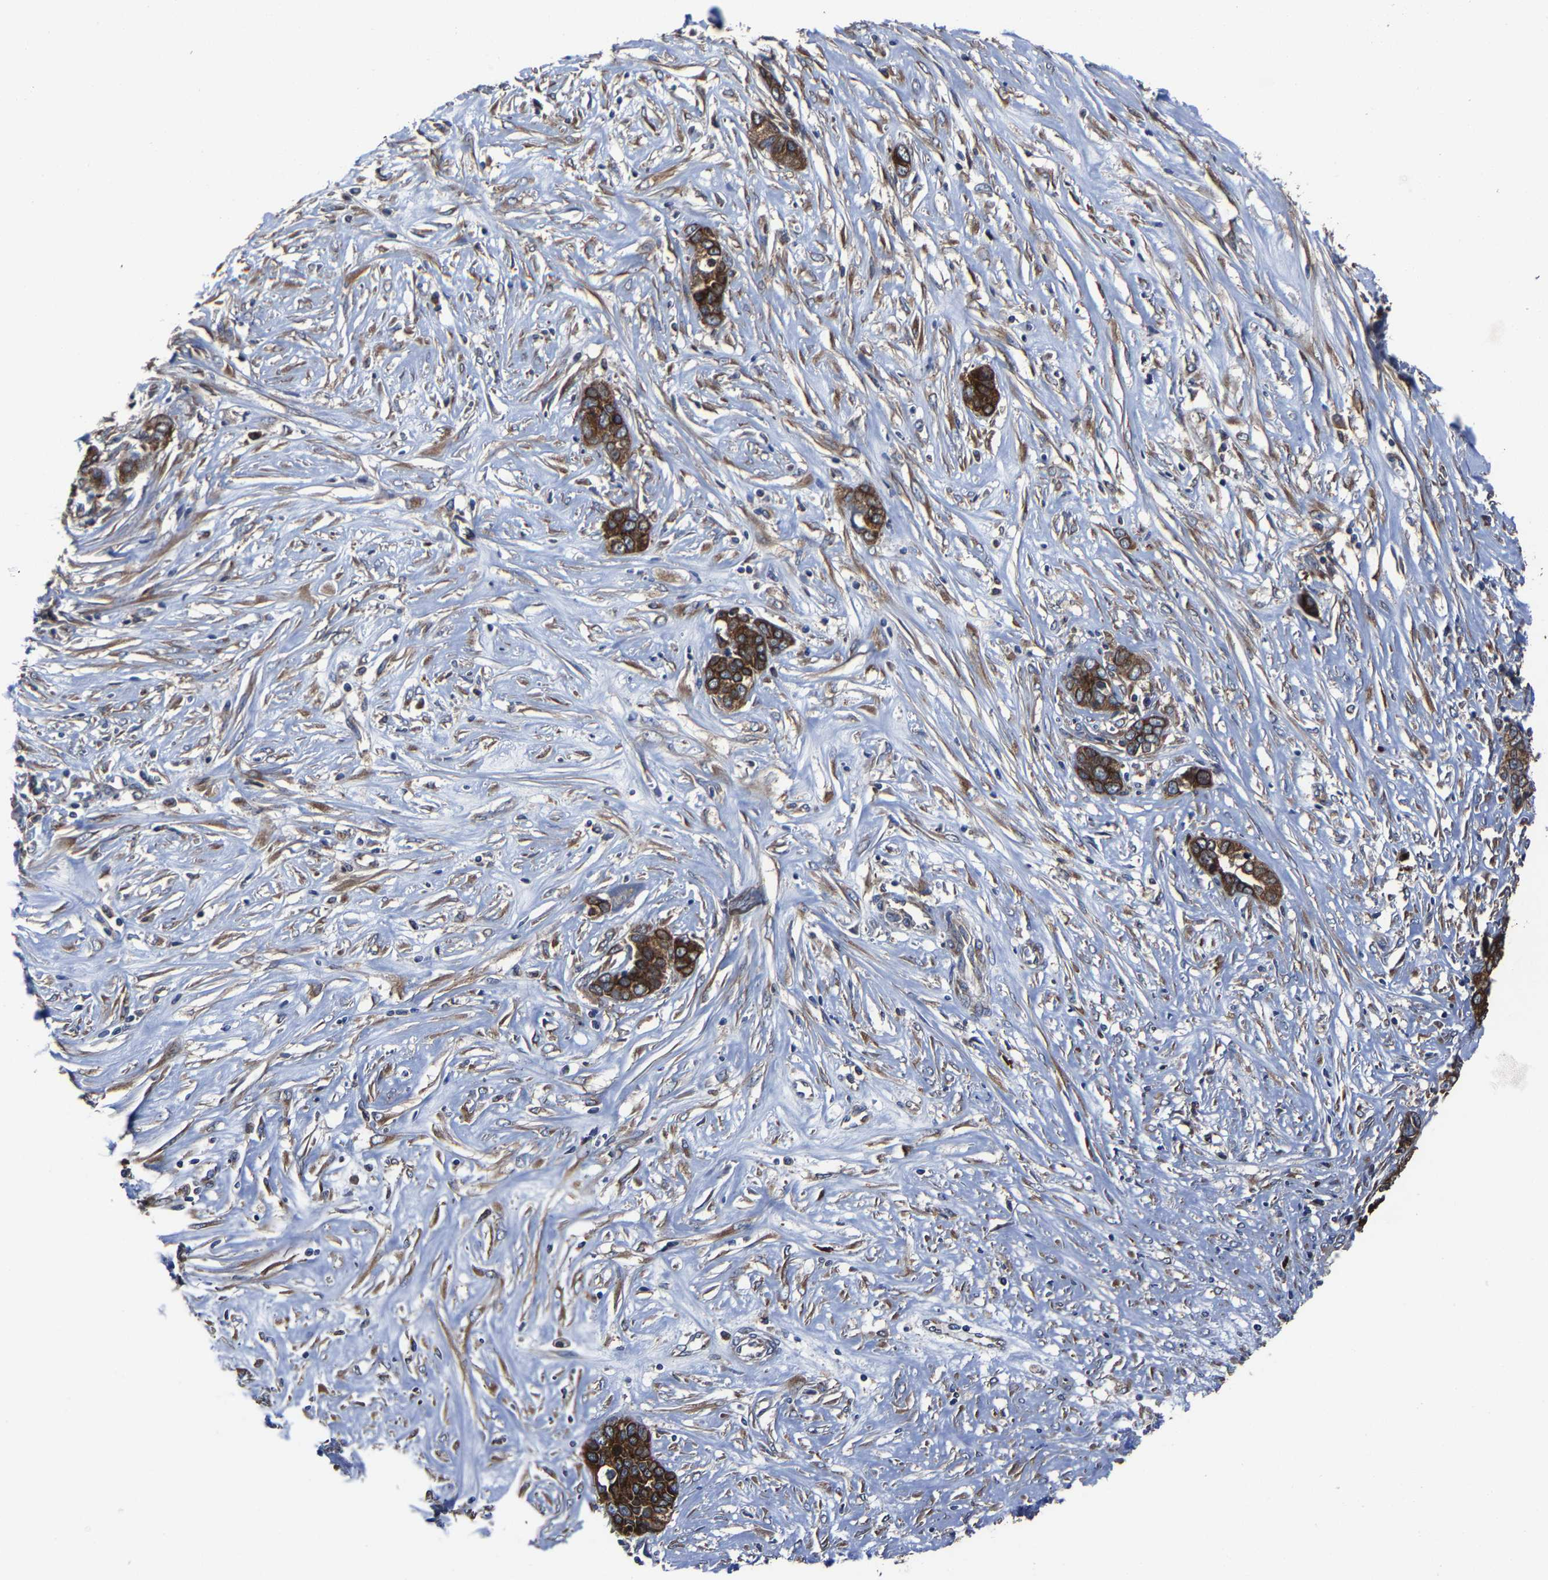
{"staining": {"intensity": "strong", "quantity": ">75%", "location": "cytoplasmic/membranous"}, "tissue": "ovarian cancer", "cell_type": "Tumor cells", "image_type": "cancer", "snomed": [{"axis": "morphology", "description": "Cystadenocarcinoma, serous, NOS"}, {"axis": "topography", "description": "Ovary"}], "caption": "About >75% of tumor cells in human ovarian serous cystadenocarcinoma reveal strong cytoplasmic/membranous protein staining as visualized by brown immunohistochemical staining.", "gene": "EBAG9", "patient": {"sex": "female", "age": 44}}